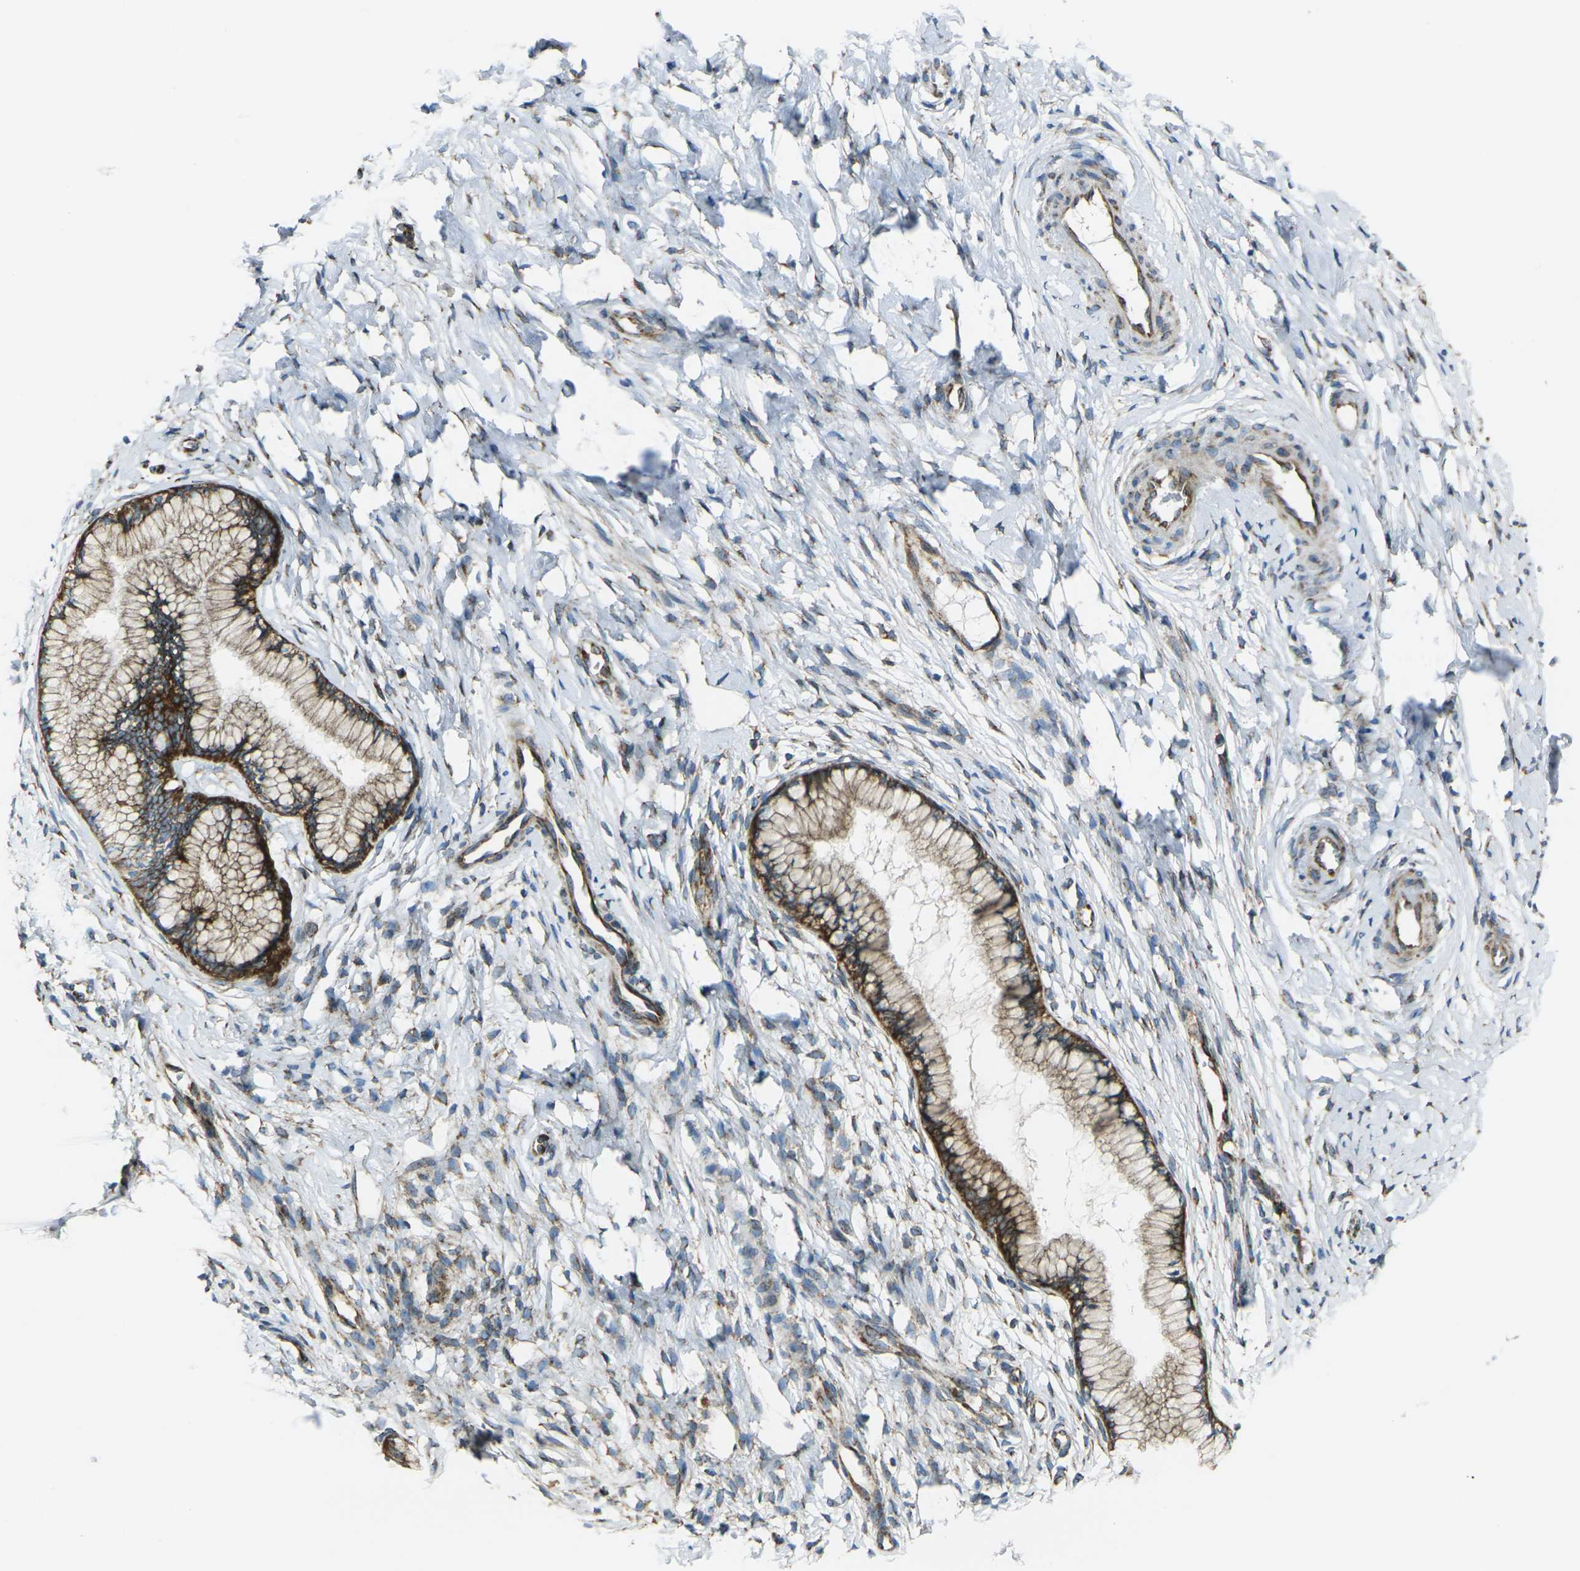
{"staining": {"intensity": "strong", "quantity": ">75%", "location": "cytoplasmic/membranous"}, "tissue": "cervix", "cell_type": "Glandular cells", "image_type": "normal", "snomed": [{"axis": "morphology", "description": "Normal tissue, NOS"}, {"axis": "topography", "description": "Cervix"}], "caption": "Protein positivity by IHC exhibits strong cytoplasmic/membranous expression in approximately >75% of glandular cells in unremarkable cervix.", "gene": "CELSR2", "patient": {"sex": "female", "age": 65}}